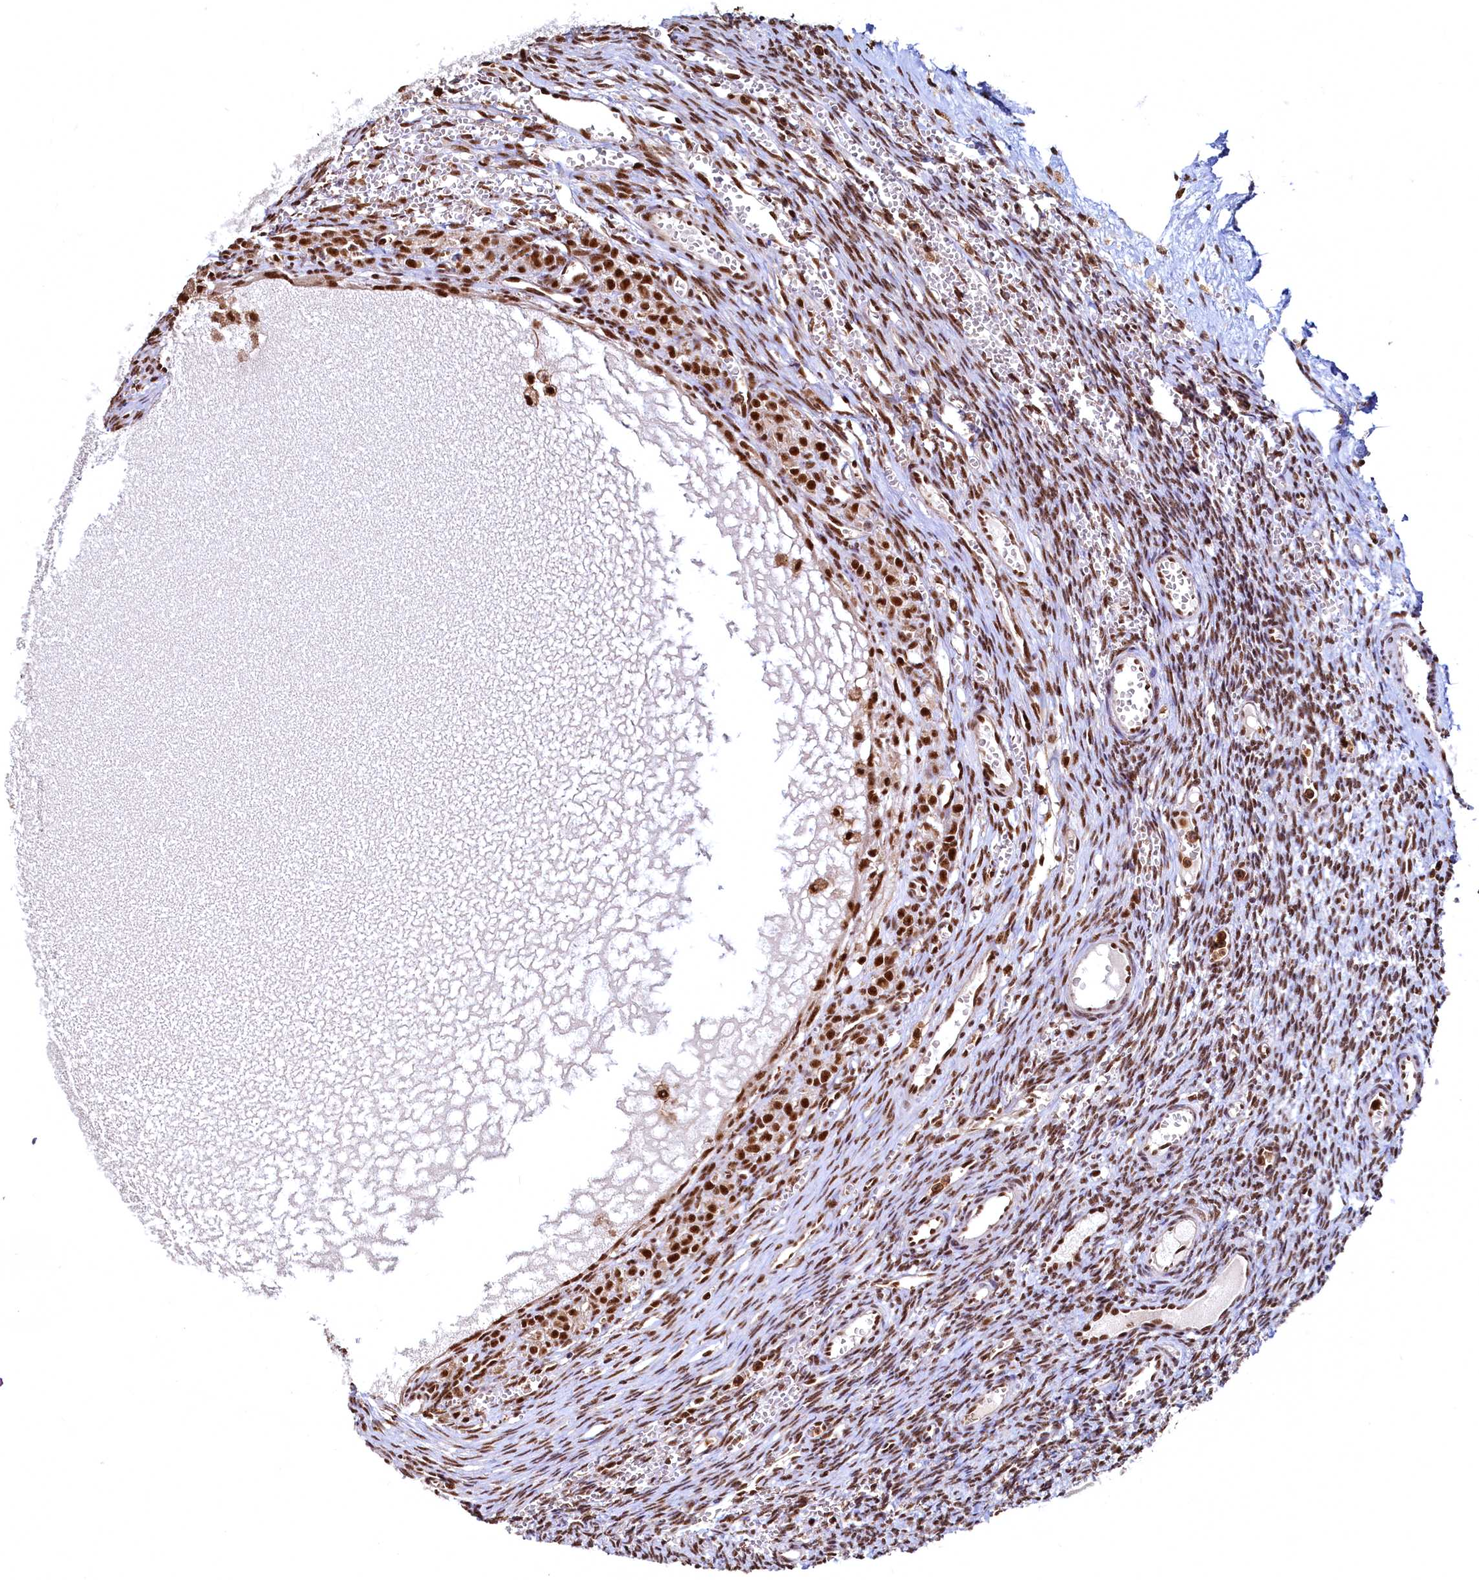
{"staining": {"intensity": "moderate", "quantity": ">75%", "location": "nuclear"}, "tissue": "ovary", "cell_type": "Ovarian stroma cells", "image_type": "normal", "snomed": [{"axis": "morphology", "description": "Normal tissue, NOS"}, {"axis": "topography", "description": "Ovary"}], "caption": "Immunohistochemical staining of unremarkable human ovary exhibits moderate nuclear protein staining in approximately >75% of ovarian stroma cells.", "gene": "RSRC2", "patient": {"sex": "female", "age": 39}}